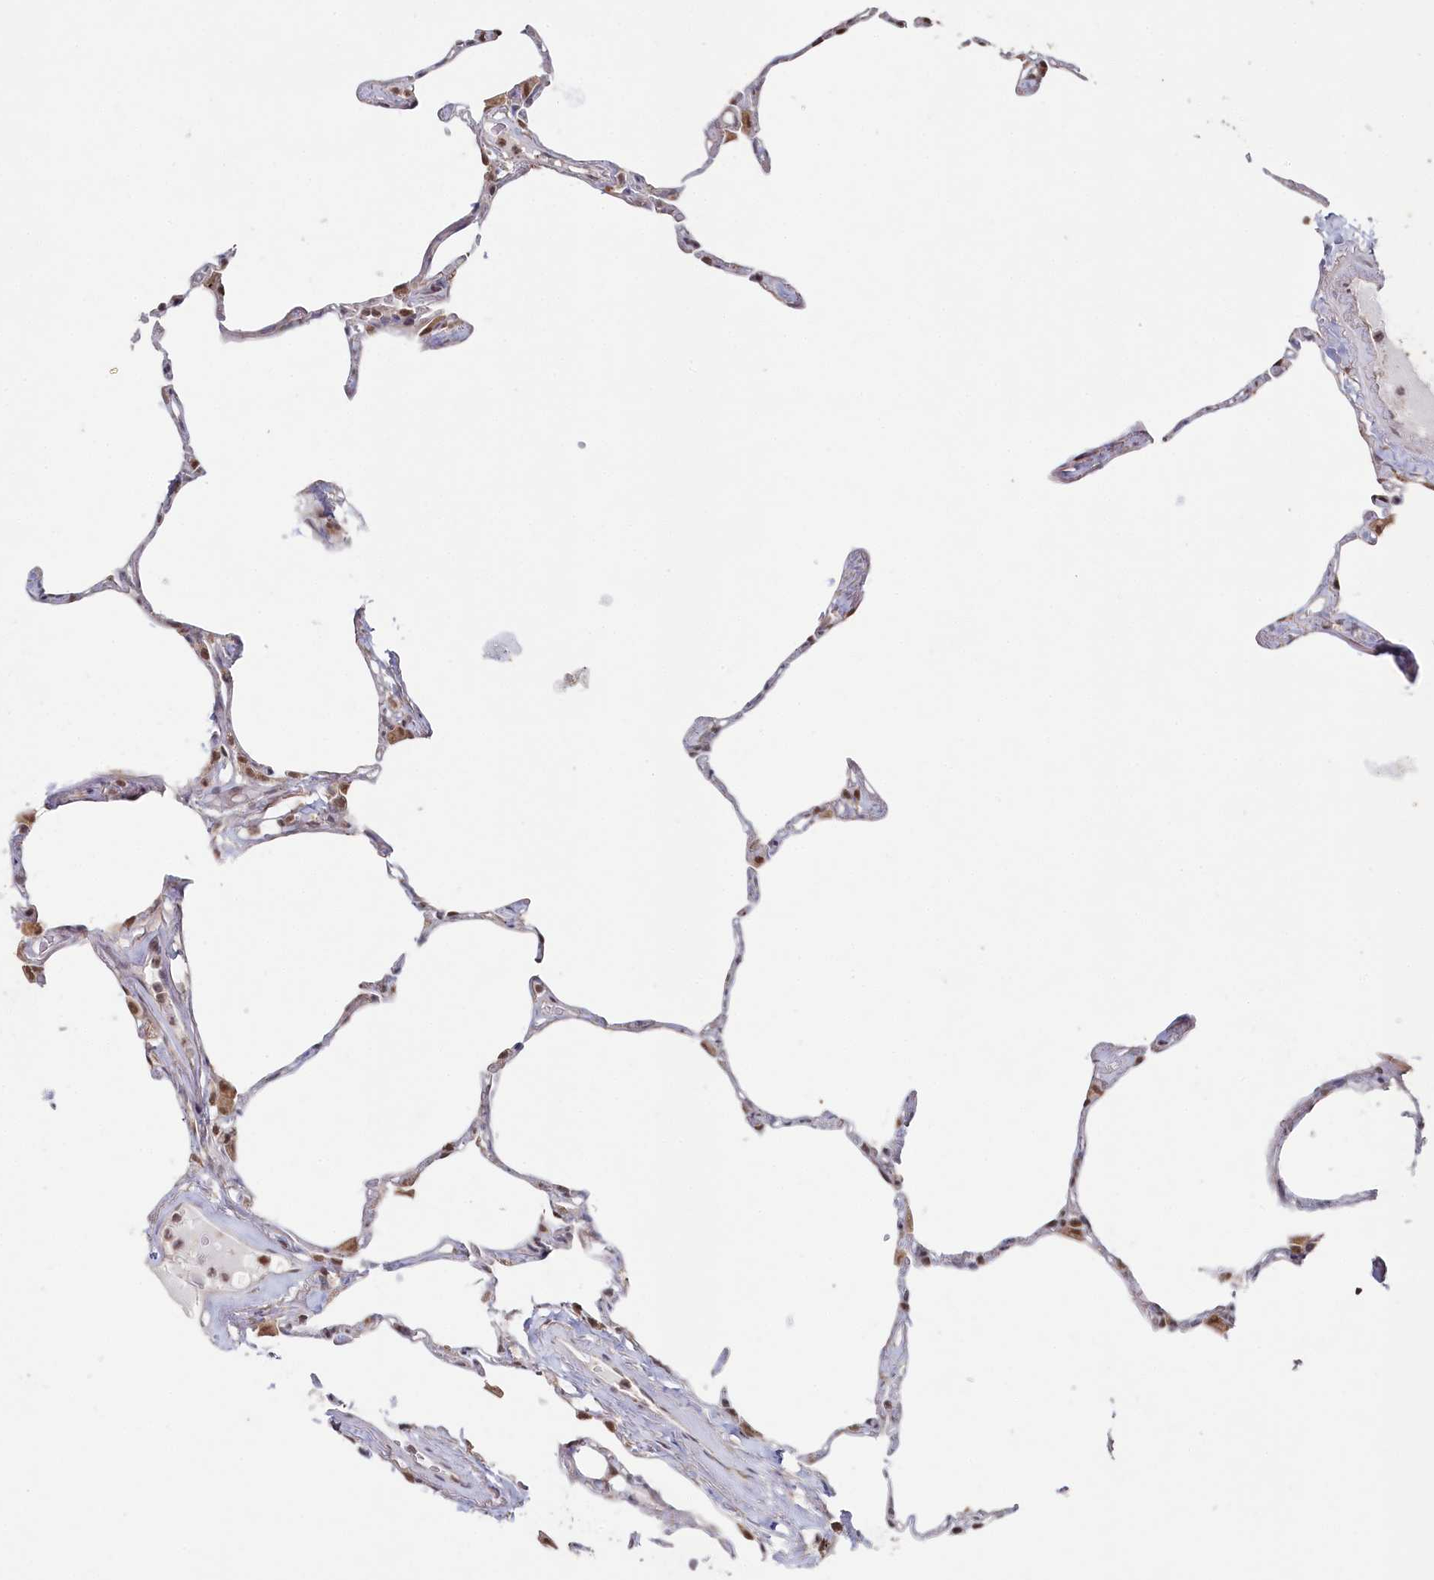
{"staining": {"intensity": "moderate", "quantity": "<25%", "location": "cytoplasmic/membranous"}, "tissue": "lung", "cell_type": "Alveolar cells", "image_type": "normal", "snomed": [{"axis": "morphology", "description": "Normal tissue, NOS"}, {"axis": "topography", "description": "Lung"}], "caption": "Immunohistochemistry (IHC) of unremarkable human lung demonstrates low levels of moderate cytoplasmic/membranous staining in about <25% of alveolar cells. Using DAB (brown) and hematoxylin (blue) stains, captured at high magnification using brightfield microscopy.", "gene": "WAPL", "patient": {"sex": "male", "age": 65}}